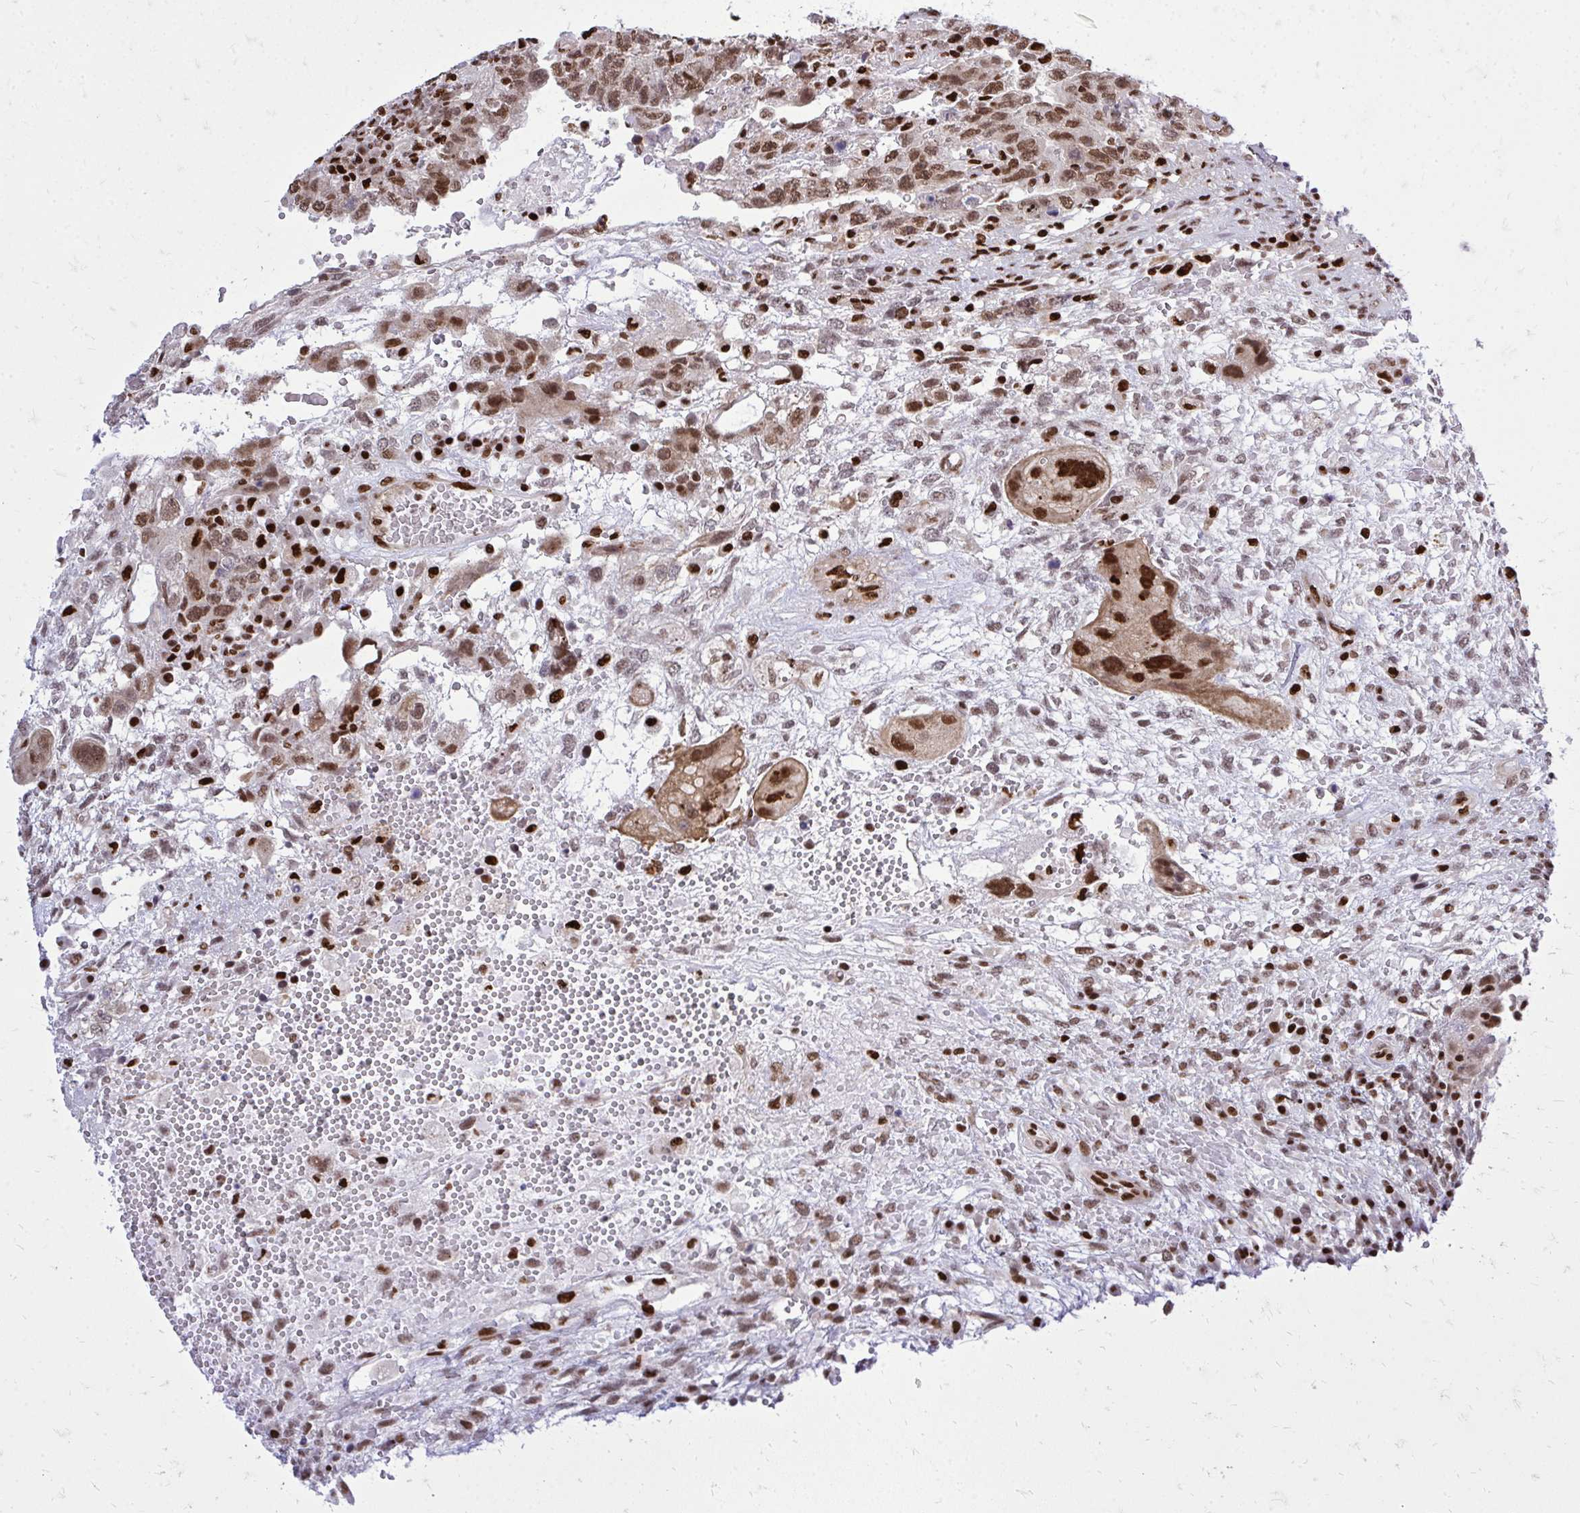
{"staining": {"intensity": "moderate", "quantity": ">75%", "location": "nuclear"}, "tissue": "testis cancer", "cell_type": "Tumor cells", "image_type": "cancer", "snomed": [{"axis": "morphology", "description": "Carcinoma, Embryonal, NOS"}, {"axis": "topography", "description": "Testis"}], "caption": "DAB immunohistochemical staining of human testis cancer shows moderate nuclear protein staining in approximately >75% of tumor cells. (DAB (3,3'-diaminobenzidine) IHC, brown staining for protein, blue staining for nuclei).", "gene": "TBL1Y", "patient": {"sex": "male", "age": 26}}